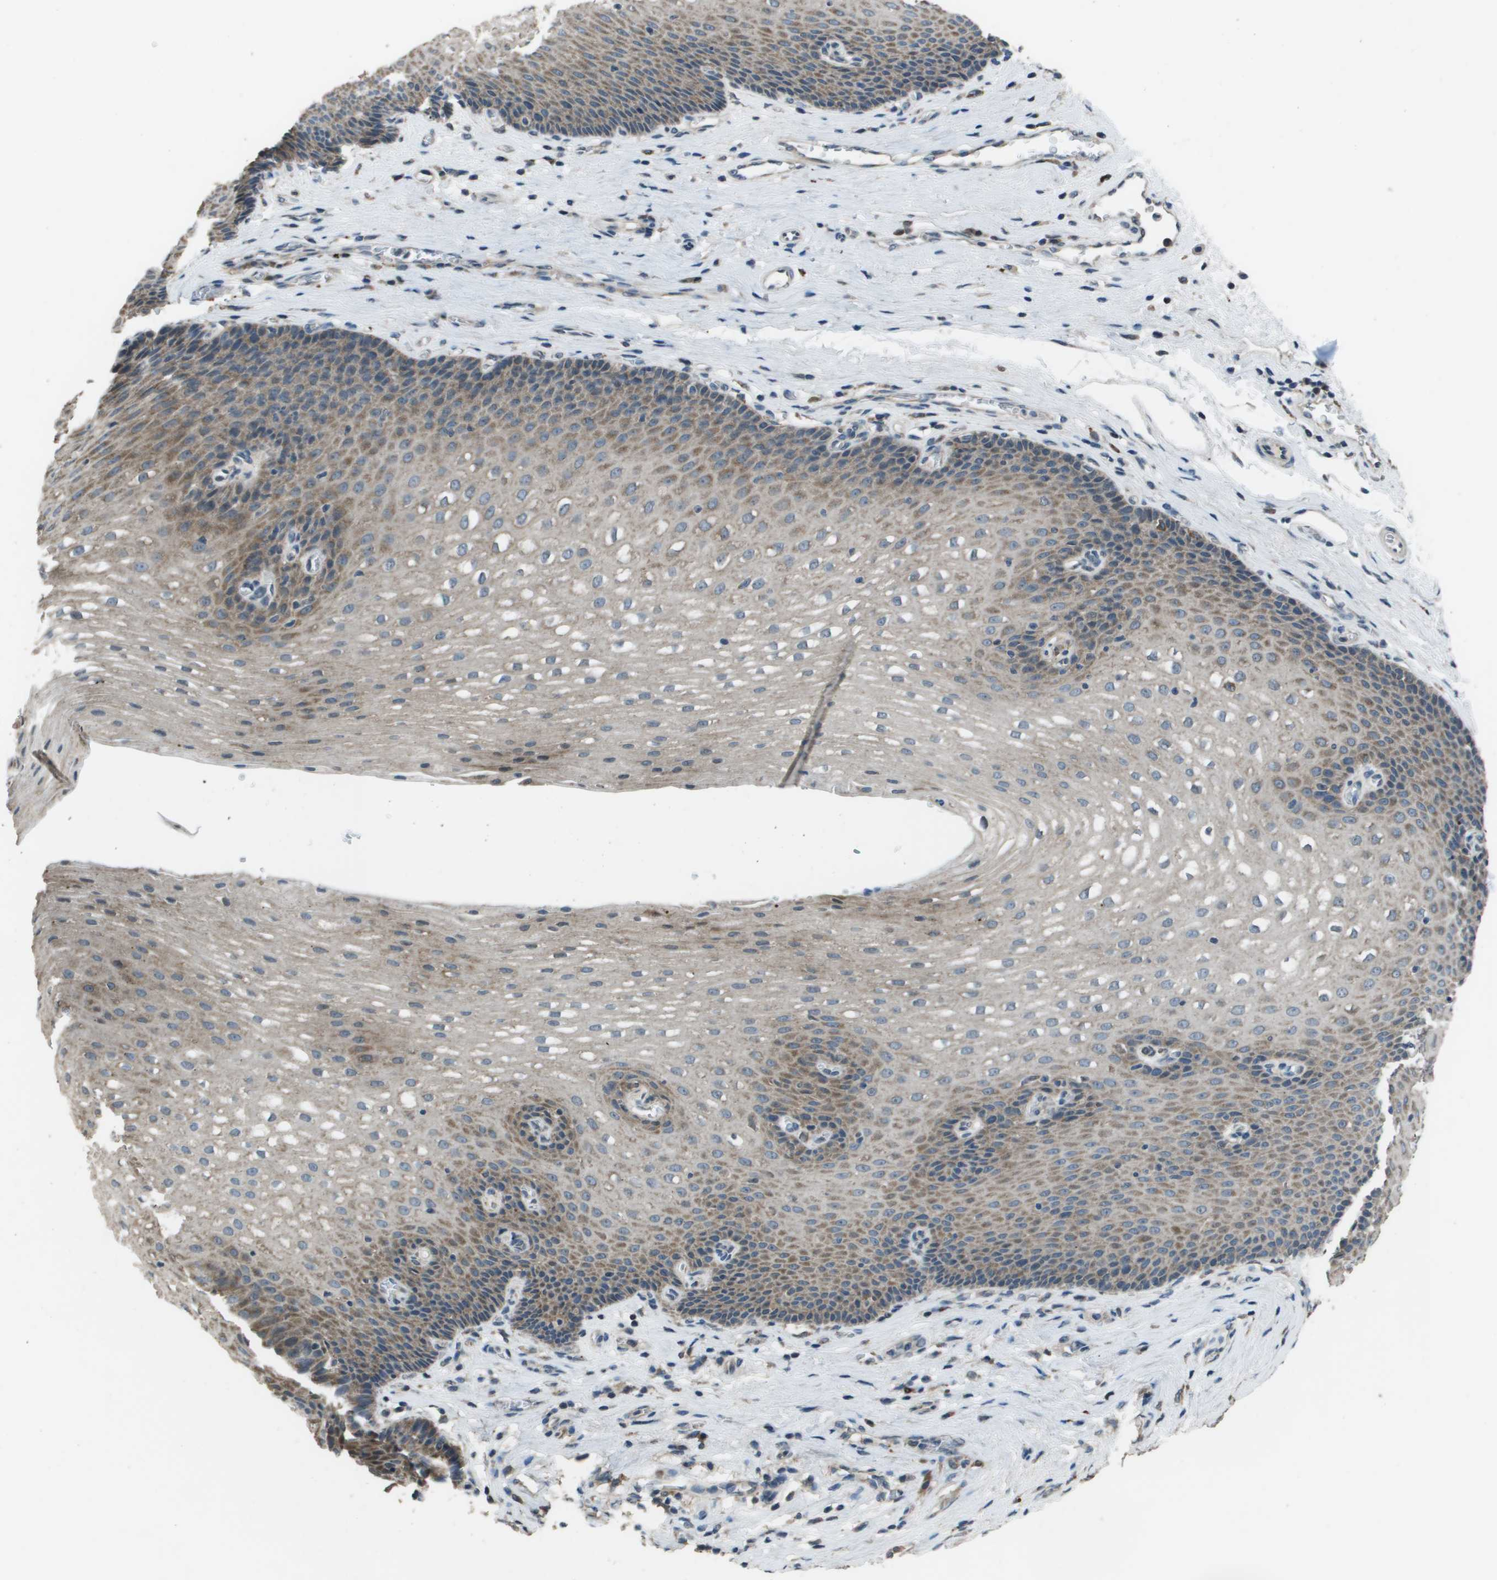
{"staining": {"intensity": "moderate", "quantity": "25%-75%", "location": "cytoplasmic/membranous"}, "tissue": "esophagus", "cell_type": "Squamous epithelial cells", "image_type": "normal", "snomed": [{"axis": "morphology", "description": "Normal tissue, NOS"}, {"axis": "topography", "description": "Esophagus"}], "caption": "Squamous epithelial cells demonstrate medium levels of moderate cytoplasmic/membranous positivity in about 25%-75% of cells in unremarkable human esophagus.", "gene": "GOSR2", "patient": {"sex": "male", "age": 48}}